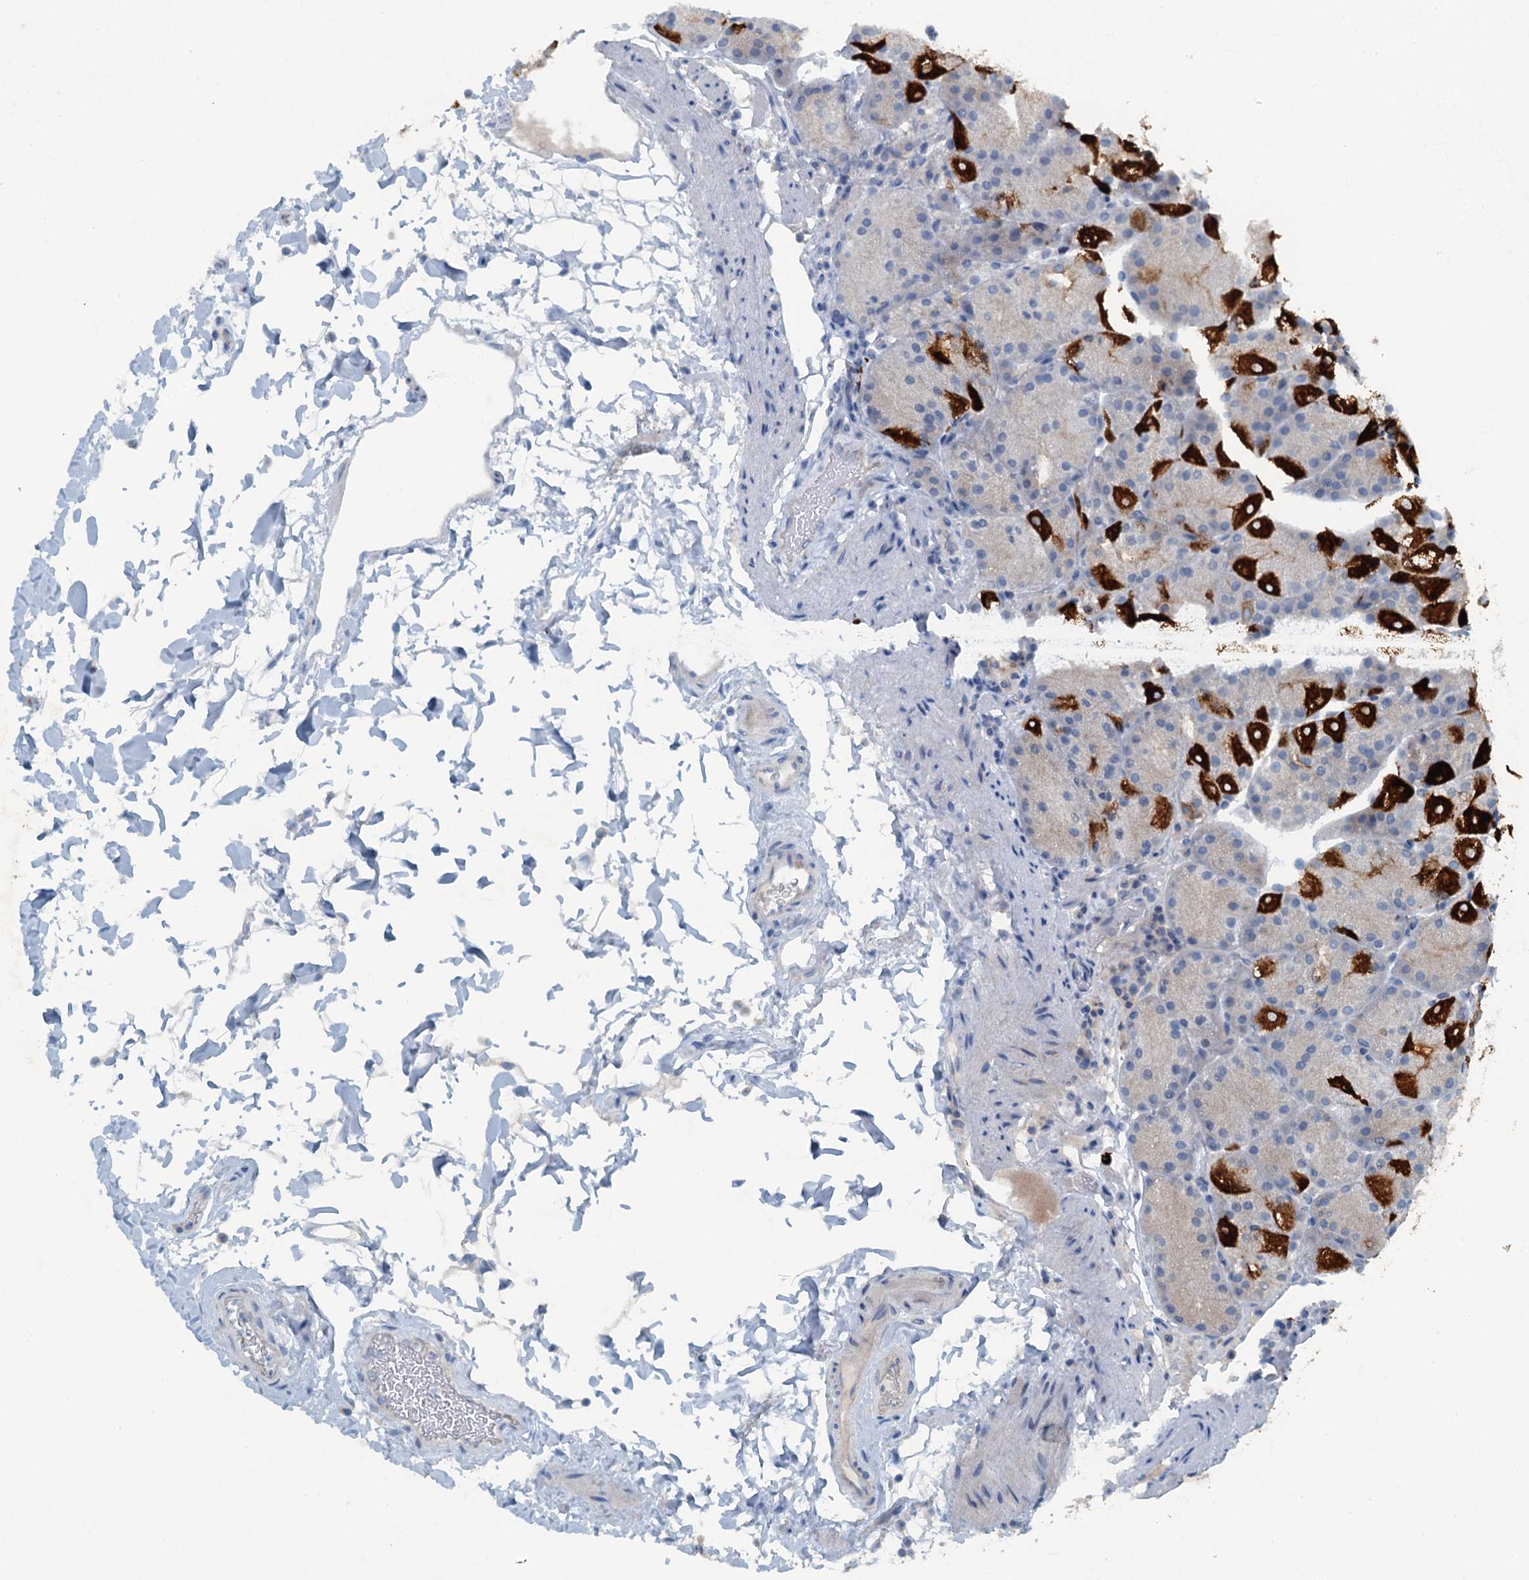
{"staining": {"intensity": "strong", "quantity": "25%-75%", "location": "cytoplasmic/membranous"}, "tissue": "stomach", "cell_type": "Glandular cells", "image_type": "normal", "snomed": [{"axis": "morphology", "description": "Normal tissue, NOS"}, {"axis": "topography", "description": "Stomach, upper"}, {"axis": "topography", "description": "Stomach, lower"}], "caption": "Immunohistochemical staining of benign stomach exhibits strong cytoplasmic/membranous protein positivity in about 25%-75% of glandular cells. The staining is performed using DAB brown chromogen to label protein expression. The nuclei are counter-stained blue using hematoxylin.", "gene": "CBLIF", "patient": {"sex": "male", "age": 67}}